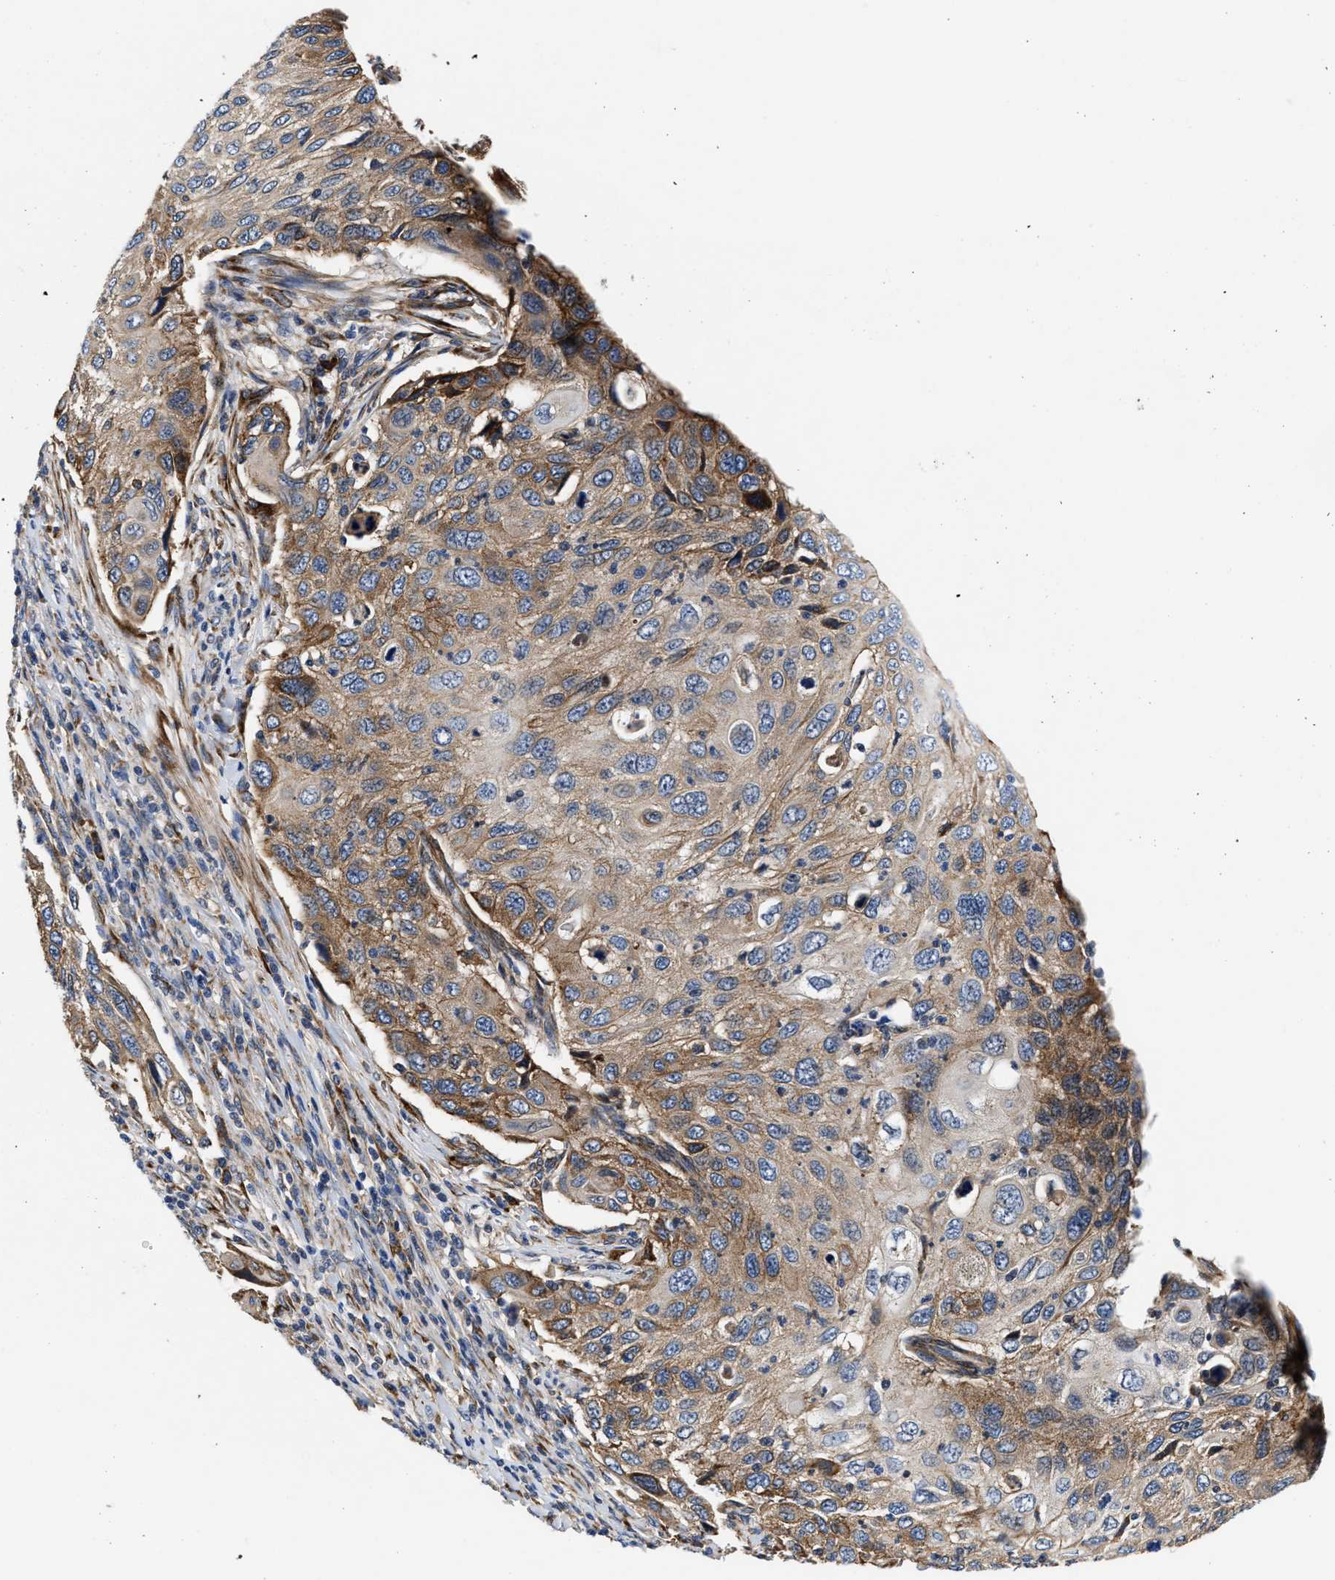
{"staining": {"intensity": "moderate", "quantity": ">75%", "location": "cytoplasmic/membranous"}, "tissue": "cervical cancer", "cell_type": "Tumor cells", "image_type": "cancer", "snomed": [{"axis": "morphology", "description": "Squamous cell carcinoma, NOS"}, {"axis": "topography", "description": "Cervix"}], "caption": "Cervical squamous cell carcinoma stained with immunohistochemistry reveals moderate cytoplasmic/membranous expression in about >75% of tumor cells.", "gene": "SLC12A2", "patient": {"sex": "female", "age": 70}}